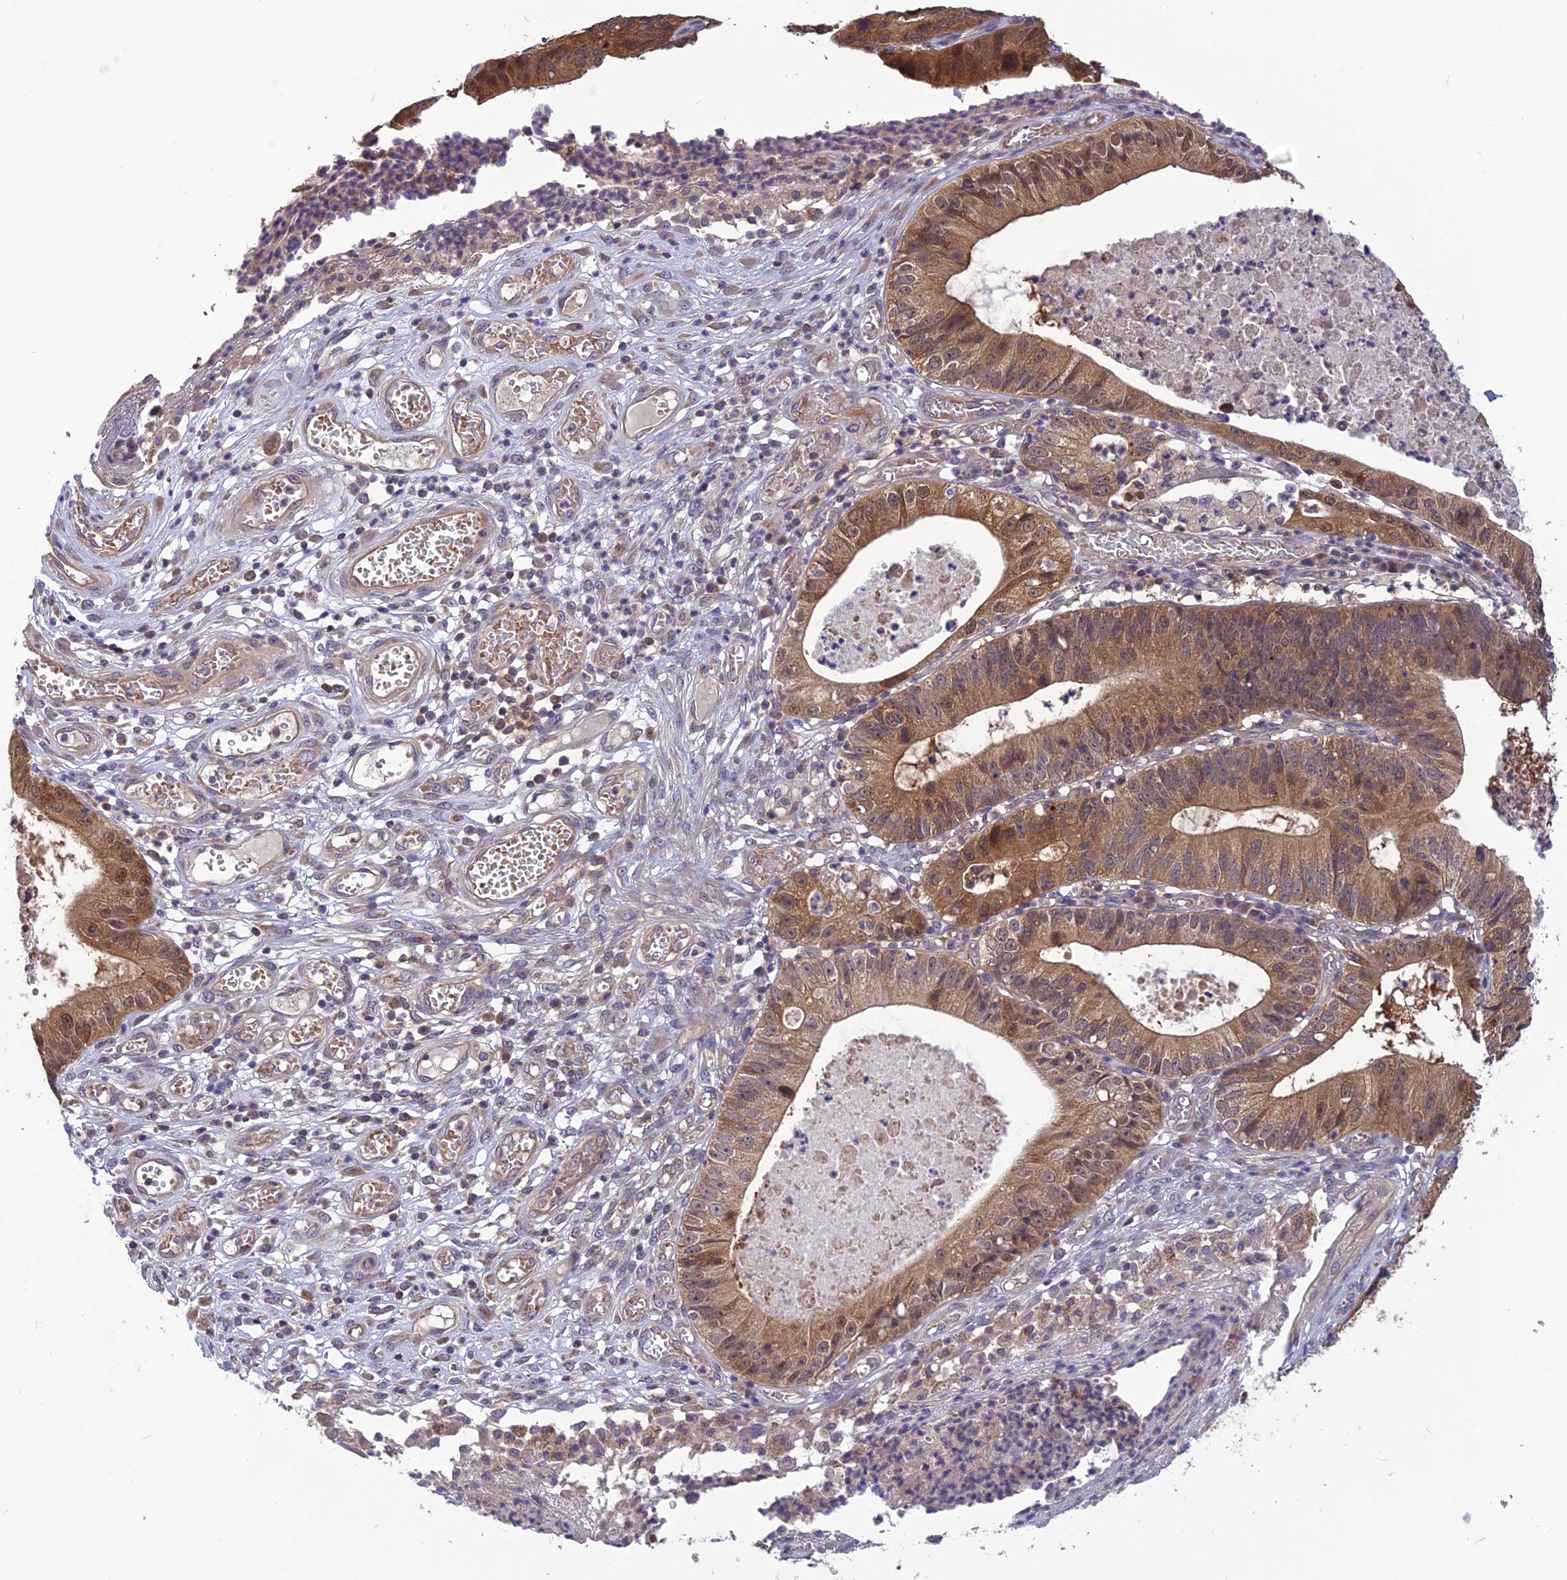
{"staining": {"intensity": "moderate", "quantity": ">75%", "location": "cytoplasmic/membranous"}, "tissue": "stomach cancer", "cell_type": "Tumor cells", "image_type": "cancer", "snomed": [{"axis": "morphology", "description": "Adenocarcinoma, NOS"}, {"axis": "topography", "description": "Stomach"}], "caption": "Immunohistochemical staining of human stomach cancer (adenocarcinoma) reveals moderate cytoplasmic/membranous protein staining in about >75% of tumor cells.", "gene": "PSMF1", "patient": {"sex": "male", "age": 59}}